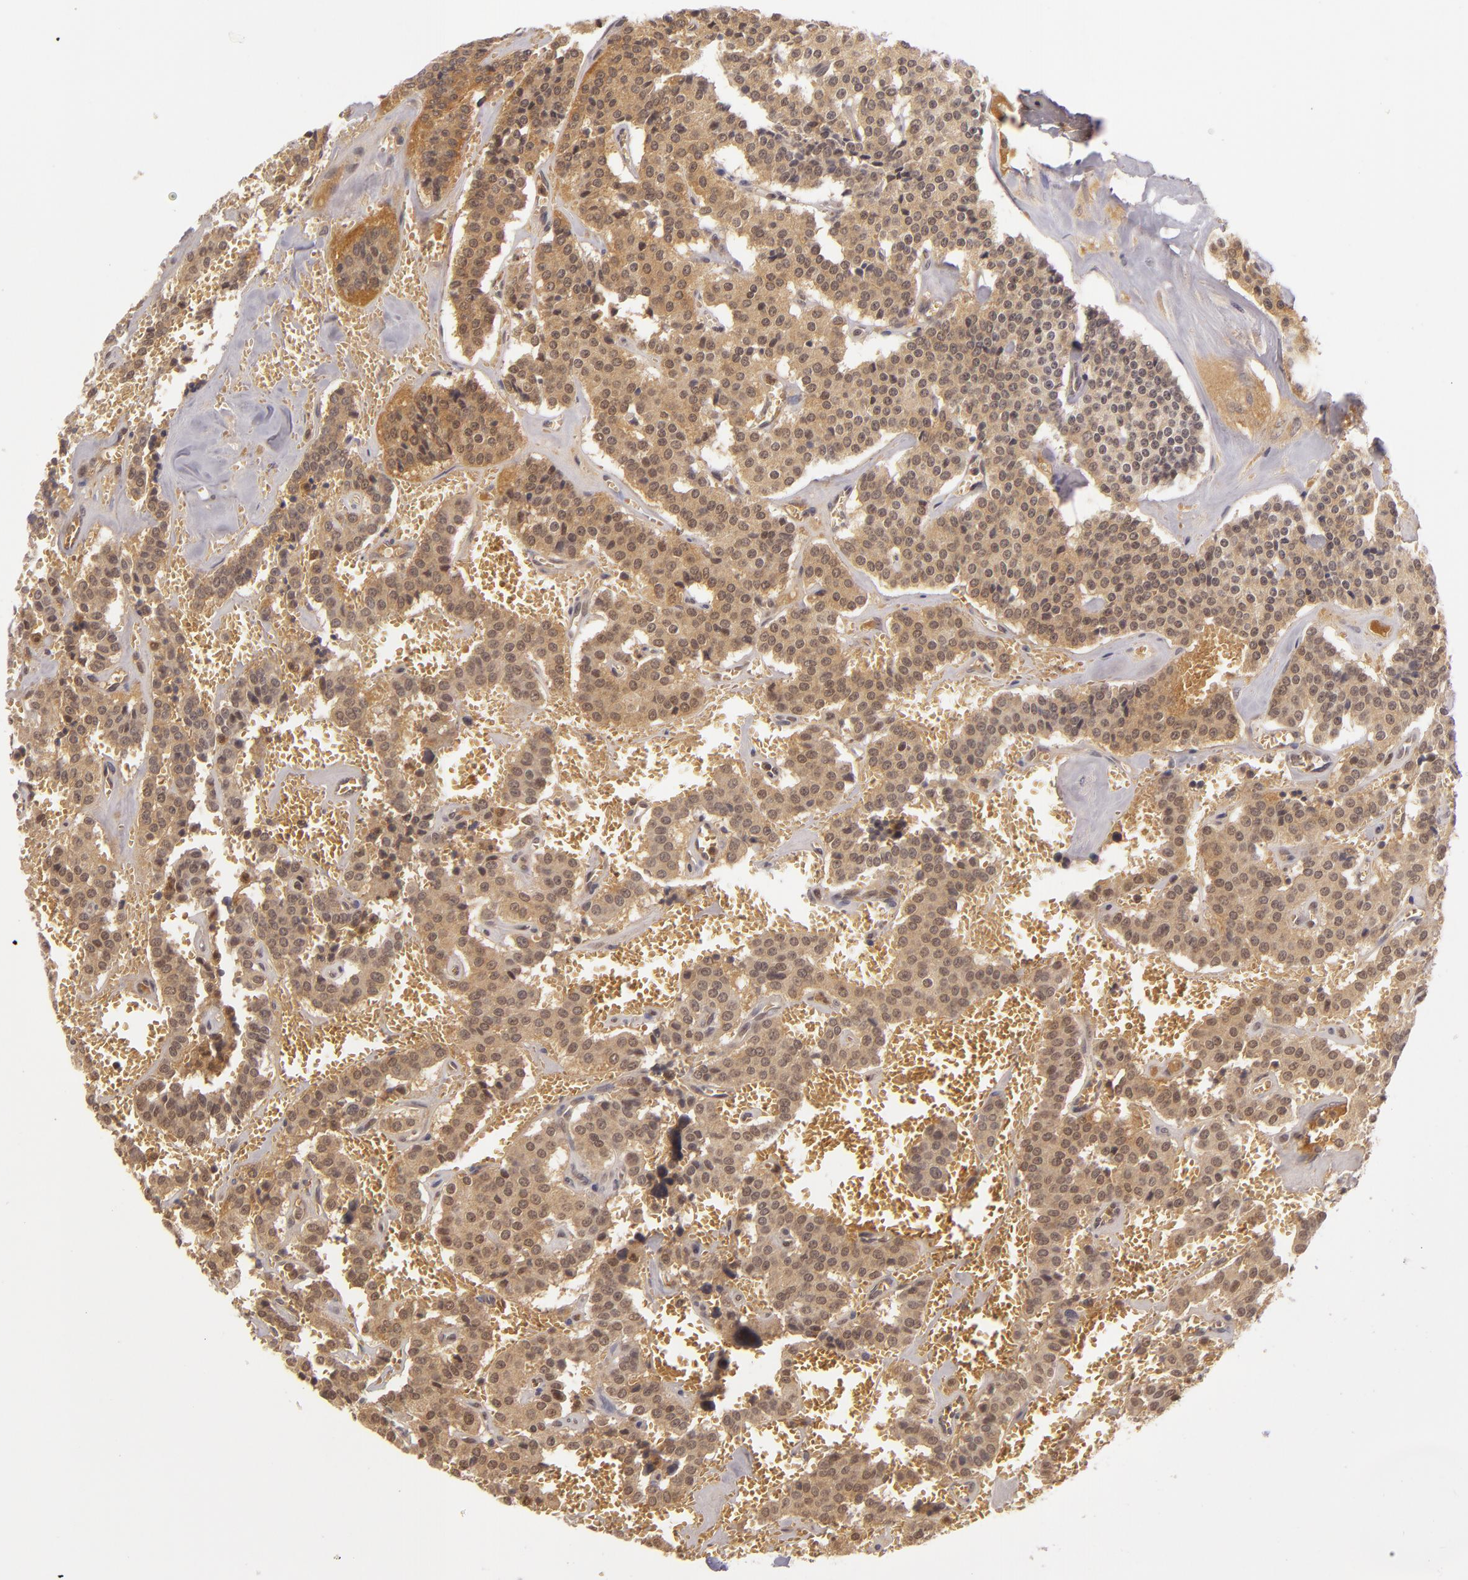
{"staining": {"intensity": "moderate", "quantity": ">75%", "location": "cytoplasmic/membranous,nuclear"}, "tissue": "carcinoid", "cell_type": "Tumor cells", "image_type": "cancer", "snomed": [{"axis": "morphology", "description": "Carcinoid, malignant, NOS"}, {"axis": "topography", "description": "Bronchus"}], "caption": "A micrograph of carcinoid (malignant) stained for a protein reveals moderate cytoplasmic/membranous and nuclear brown staining in tumor cells. (IHC, brightfield microscopy, high magnification).", "gene": "LRG1", "patient": {"sex": "male", "age": 55}}